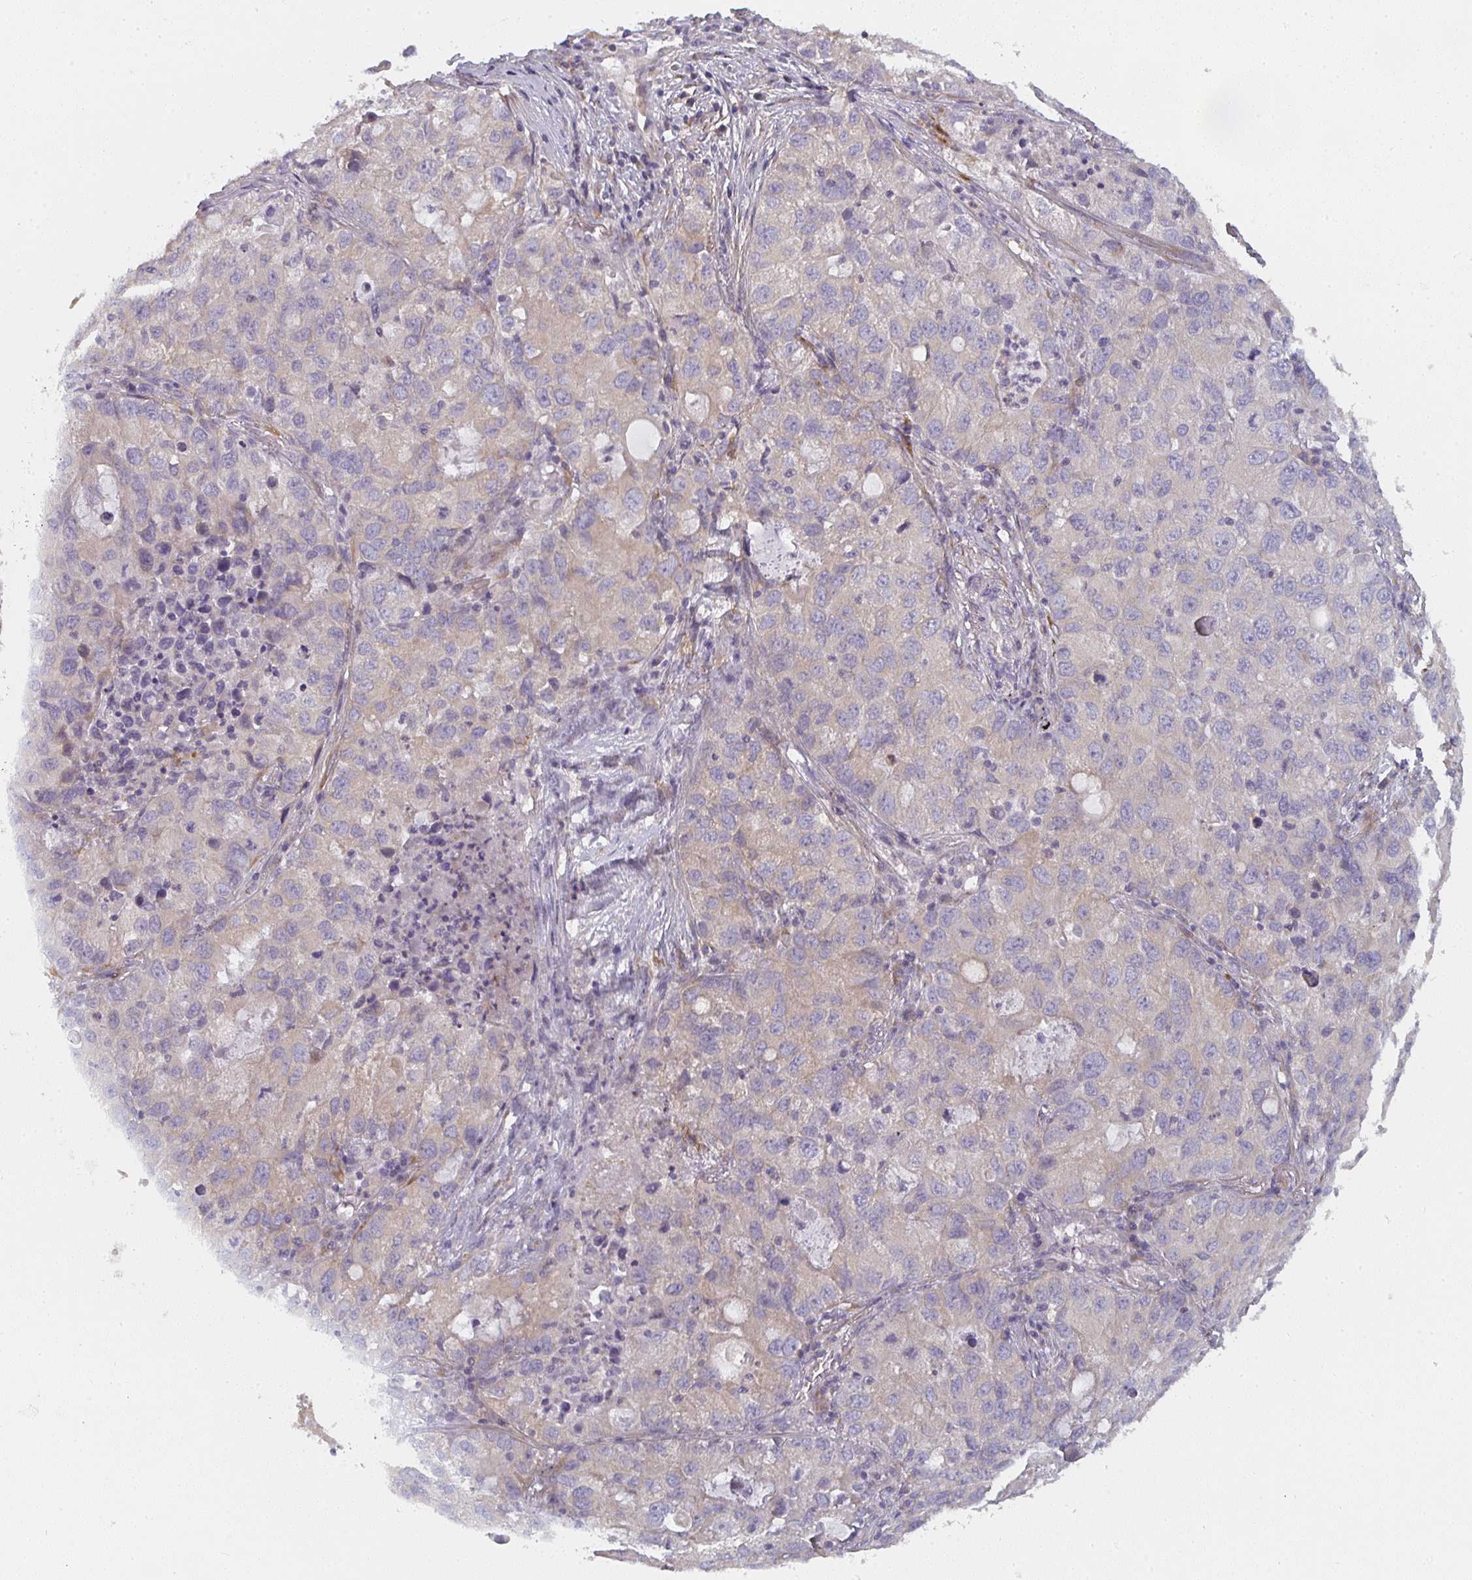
{"staining": {"intensity": "negative", "quantity": "none", "location": "none"}, "tissue": "lung cancer", "cell_type": "Tumor cells", "image_type": "cancer", "snomed": [{"axis": "morphology", "description": "Normal morphology"}, {"axis": "morphology", "description": "Adenocarcinoma, NOS"}, {"axis": "topography", "description": "Lymph node"}, {"axis": "topography", "description": "Lung"}], "caption": "A high-resolution micrograph shows IHC staining of lung cancer, which demonstrates no significant staining in tumor cells.", "gene": "CTHRC1", "patient": {"sex": "female", "age": 51}}